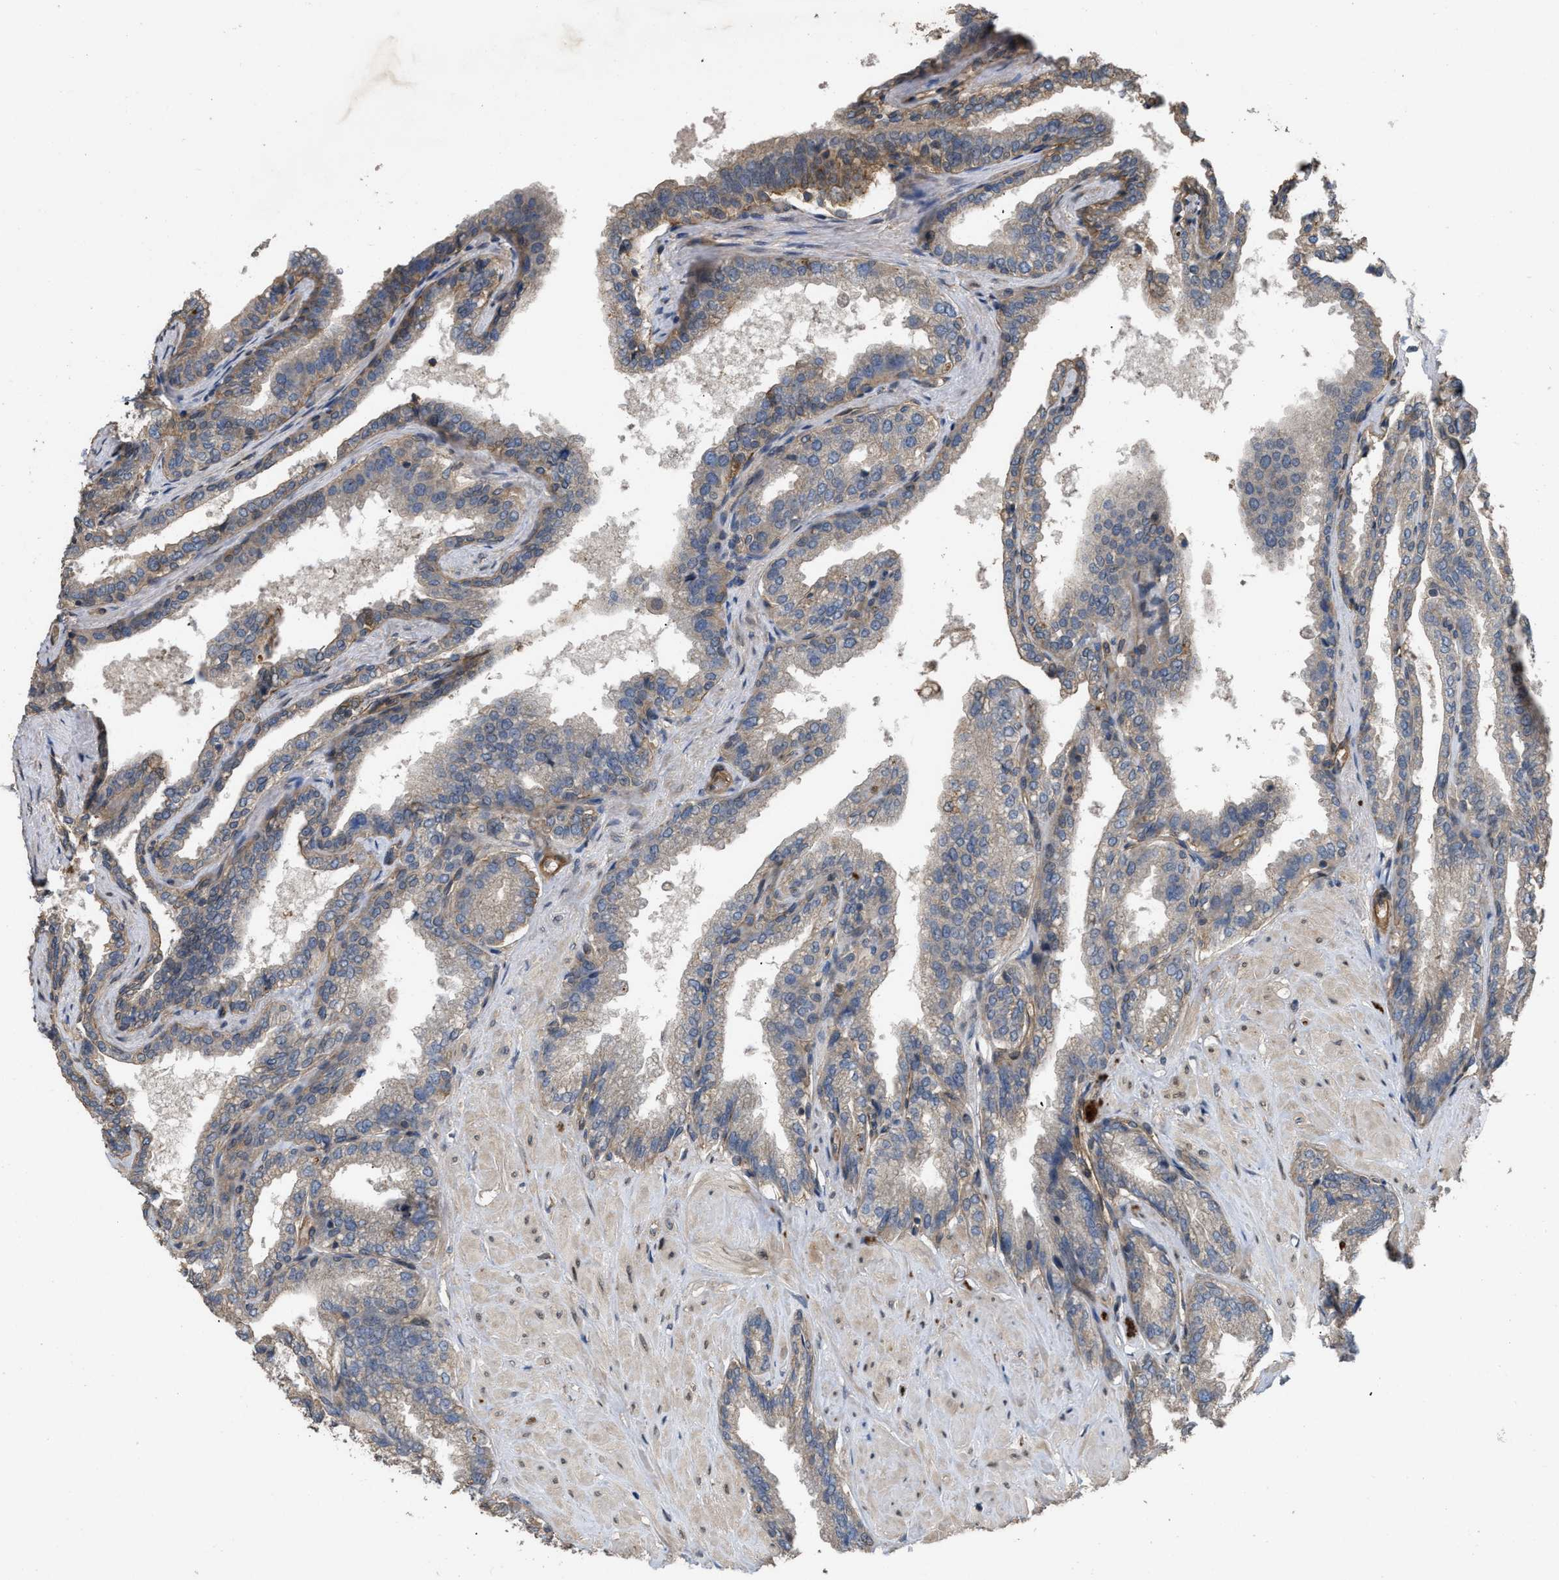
{"staining": {"intensity": "moderate", "quantity": "25%-75%", "location": "cytoplasmic/membranous"}, "tissue": "seminal vesicle", "cell_type": "Glandular cells", "image_type": "normal", "snomed": [{"axis": "morphology", "description": "Normal tissue, NOS"}, {"axis": "topography", "description": "Seminal veicle"}], "caption": "Benign seminal vesicle exhibits moderate cytoplasmic/membranous positivity in approximately 25%-75% of glandular cells, visualized by immunohistochemistry. (Stains: DAB (3,3'-diaminobenzidine) in brown, nuclei in blue, Microscopy: brightfield microscopy at high magnification).", "gene": "UTRN", "patient": {"sex": "male", "age": 46}}